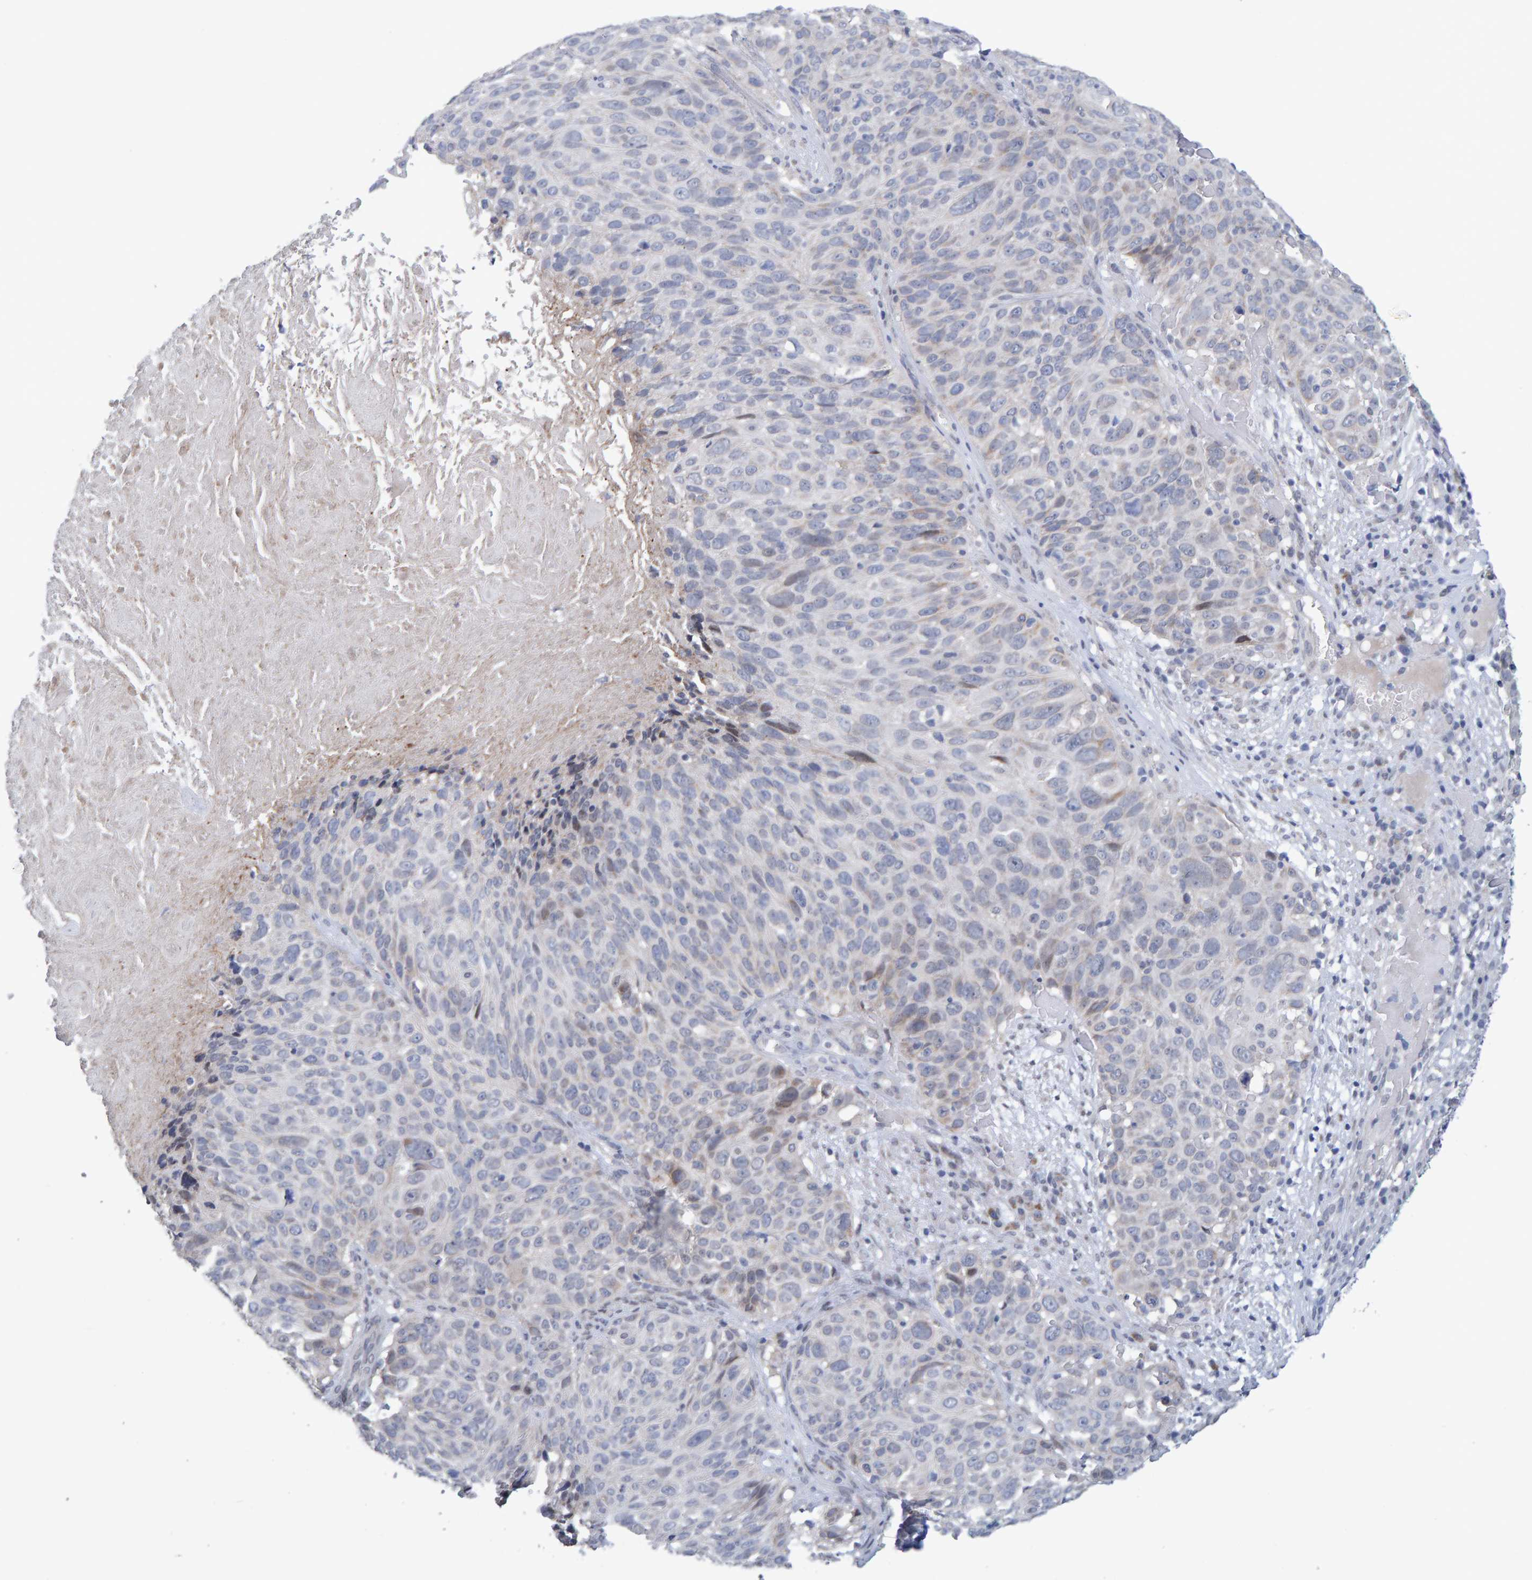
{"staining": {"intensity": "negative", "quantity": "none", "location": "none"}, "tissue": "cervical cancer", "cell_type": "Tumor cells", "image_type": "cancer", "snomed": [{"axis": "morphology", "description": "Squamous cell carcinoma, NOS"}, {"axis": "topography", "description": "Cervix"}], "caption": "IHC of cervical cancer displays no staining in tumor cells.", "gene": "USP43", "patient": {"sex": "female", "age": 74}}